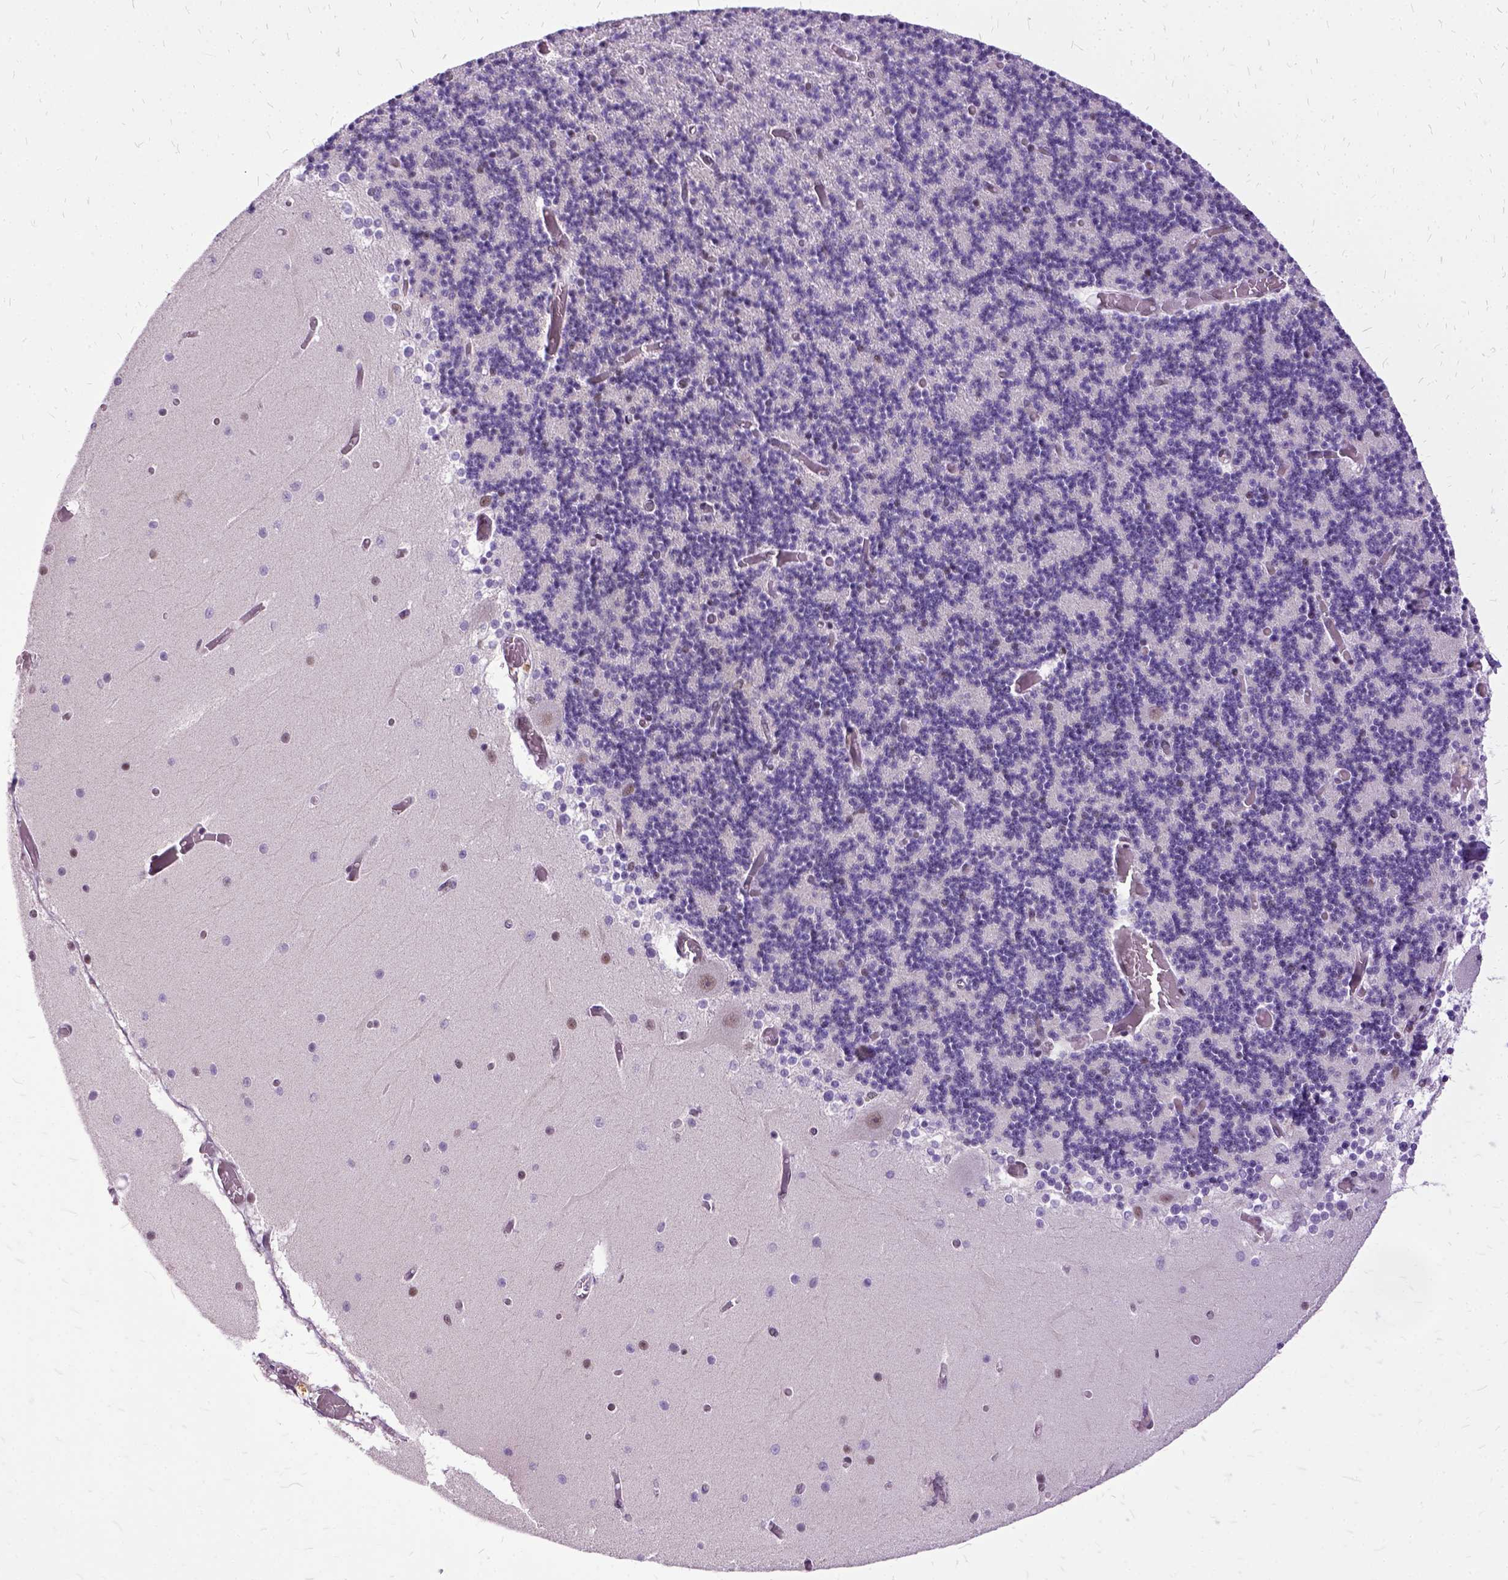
{"staining": {"intensity": "weak", "quantity": ">75%", "location": "nuclear"}, "tissue": "cerebellum", "cell_type": "Cells in granular layer", "image_type": "normal", "snomed": [{"axis": "morphology", "description": "Normal tissue, NOS"}, {"axis": "topography", "description": "Cerebellum"}], "caption": "IHC photomicrograph of benign human cerebellum stained for a protein (brown), which reveals low levels of weak nuclear positivity in about >75% of cells in granular layer.", "gene": "SETD1A", "patient": {"sex": "female", "age": 28}}